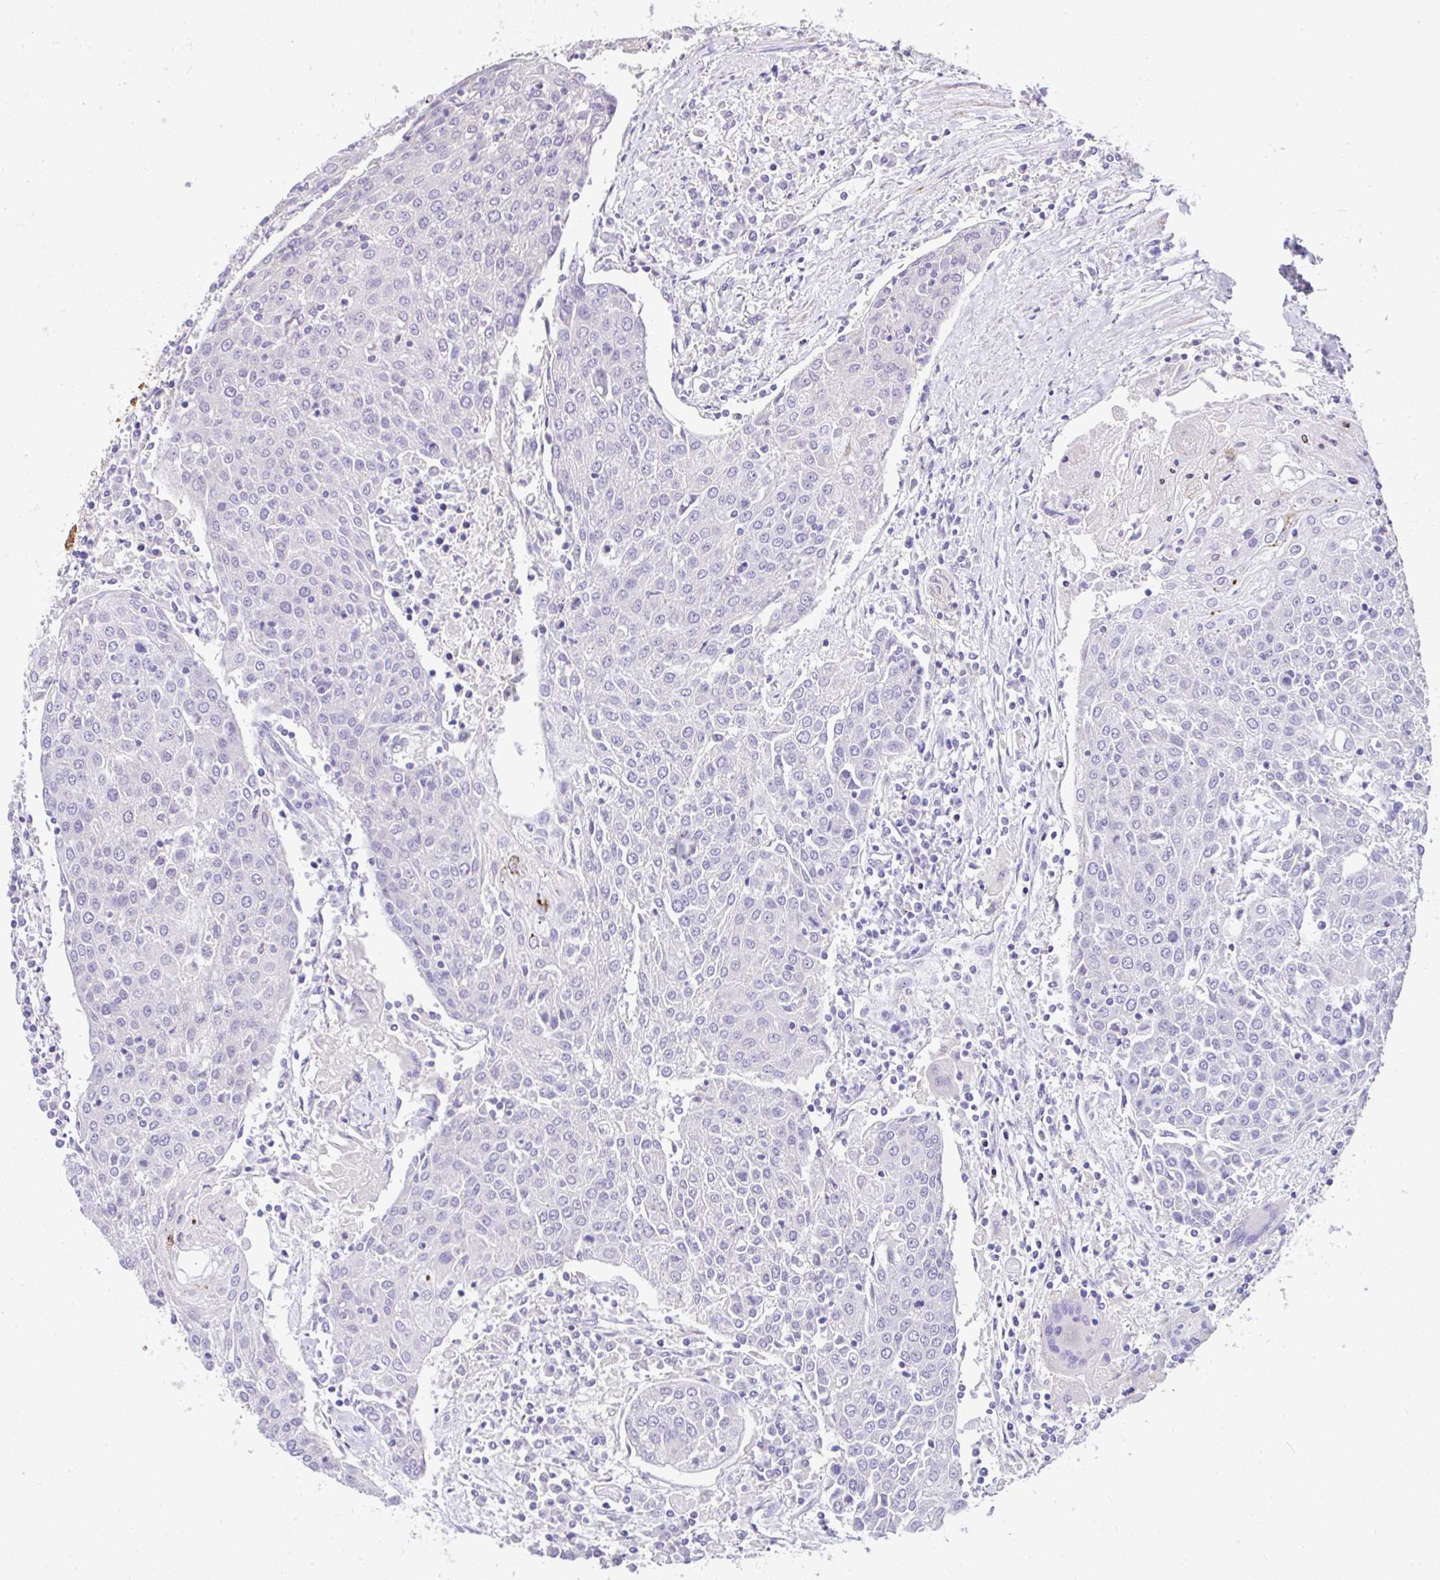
{"staining": {"intensity": "negative", "quantity": "none", "location": "none"}, "tissue": "urothelial cancer", "cell_type": "Tumor cells", "image_type": "cancer", "snomed": [{"axis": "morphology", "description": "Urothelial carcinoma, High grade"}, {"axis": "topography", "description": "Urinary bladder"}], "caption": "IHC of human urothelial cancer exhibits no staining in tumor cells. (IHC, brightfield microscopy, high magnification).", "gene": "CTU1", "patient": {"sex": "female", "age": 85}}